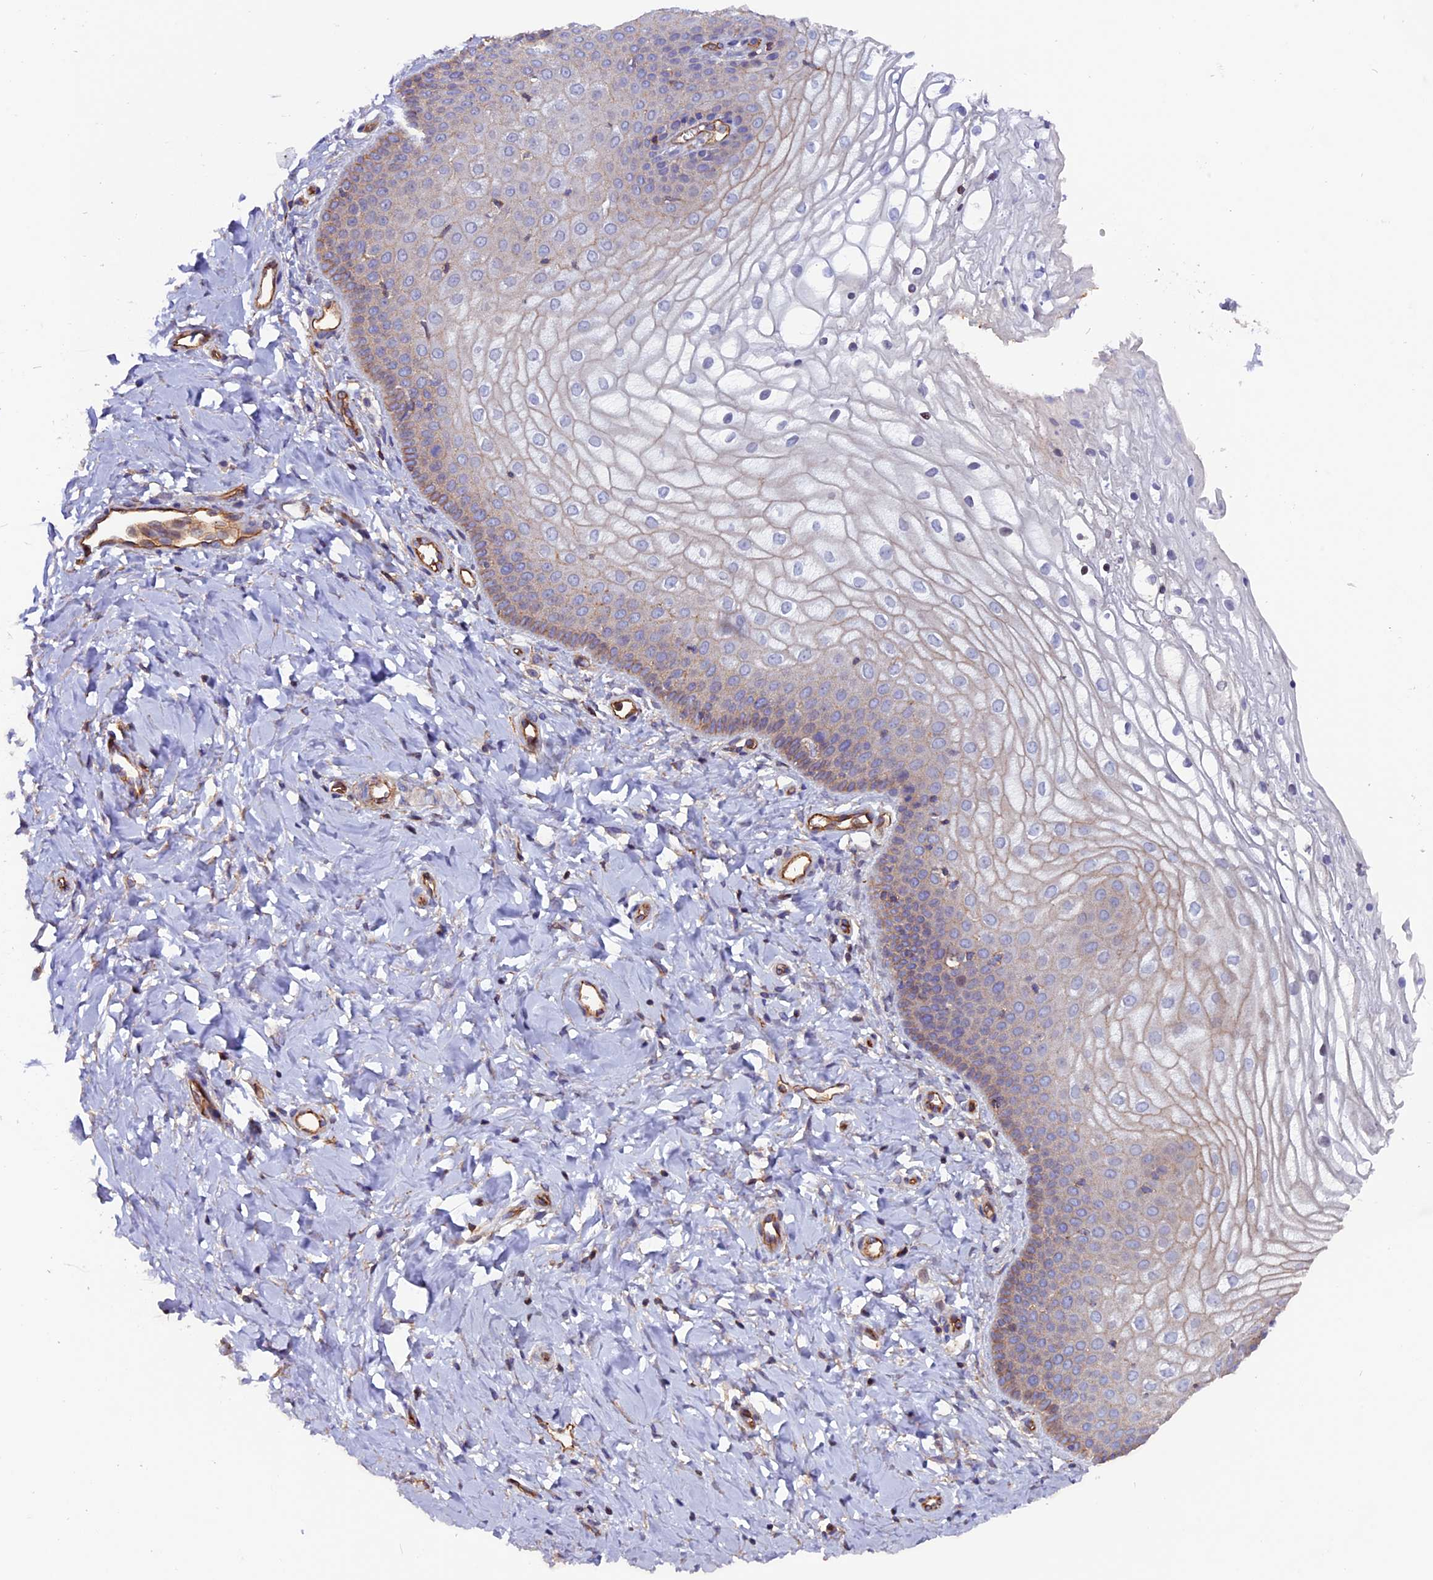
{"staining": {"intensity": "moderate", "quantity": "<25%", "location": "cytoplasmic/membranous"}, "tissue": "vagina", "cell_type": "Squamous epithelial cells", "image_type": "normal", "snomed": [{"axis": "morphology", "description": "Normal tissue, NOS"}, {"axis": "topography", "description": "Vagina"}], "caption": "Moderate cytoplasmic/membranous protein staining is seen in about <25% of squamous epithelial cells in vagina.", "gene": "ZNF749", "patient": {"sex": "female", "age": 68}}